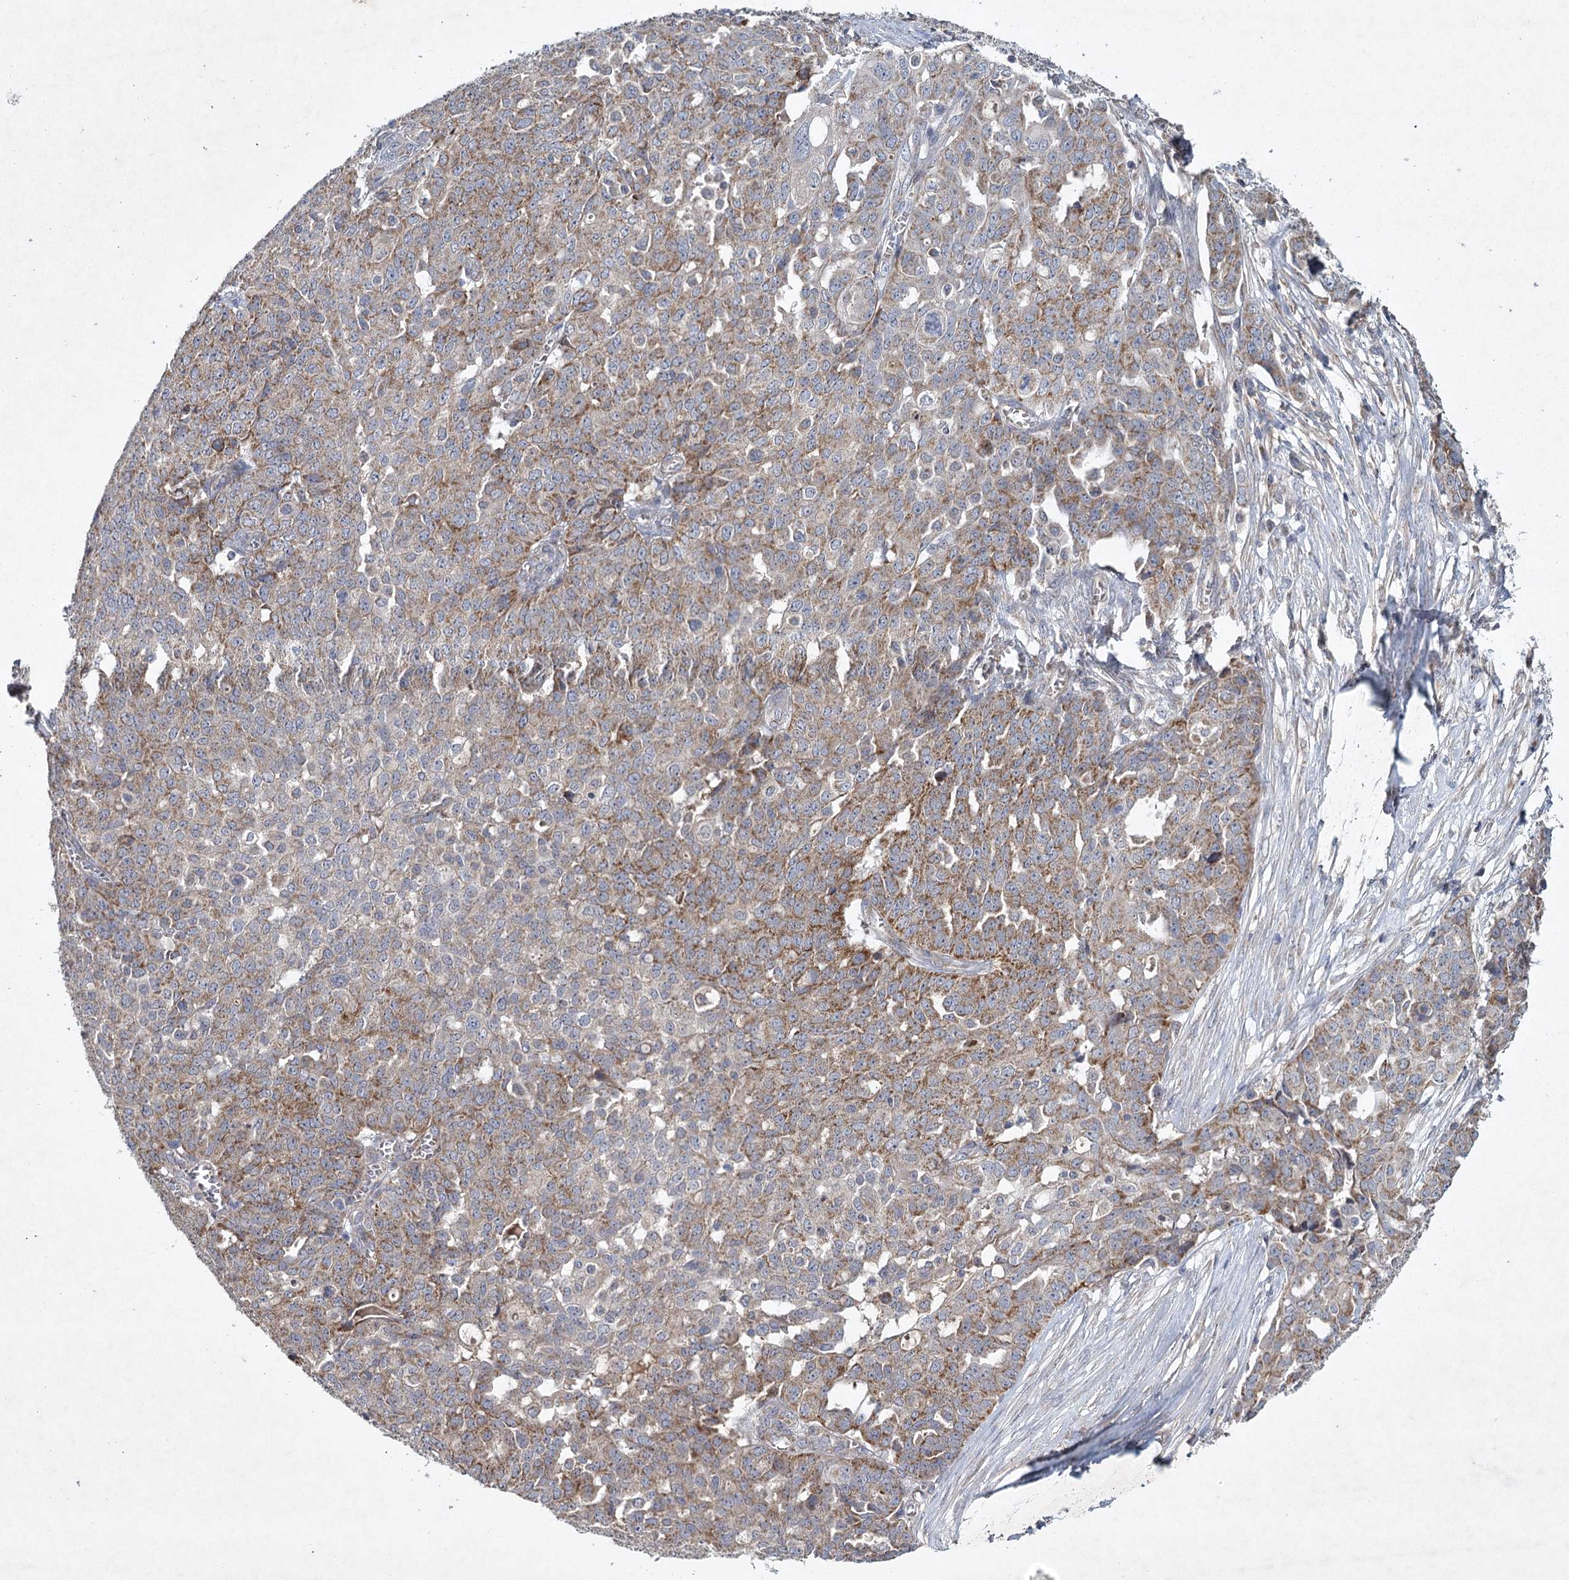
{"staining": {"intensity": "moderate", "quantity": "25%-75%", "location": "cytoplasmic/membranous"}, "tissue": "ovarian cancer", "cell_type": "Tumor cells", "image_type": "cancer", "snomed": [{"axis": "morphology", "description": "Cystadenocarcinoma, serous, NOS"}, {"axis": "topography", "description": "Soft tissue"}, {"axis": "topography", "description": "Ovary"}], "caption": "Immunohistochemical staining of human serous cystadenocarcinoma (ovarian) displays moderate cytoplasmic/membranous protein expression in approximately 25%-75% of tumor cells.", "gene": "MRPL44", "patient": {"sex": "female", "age": 57}}